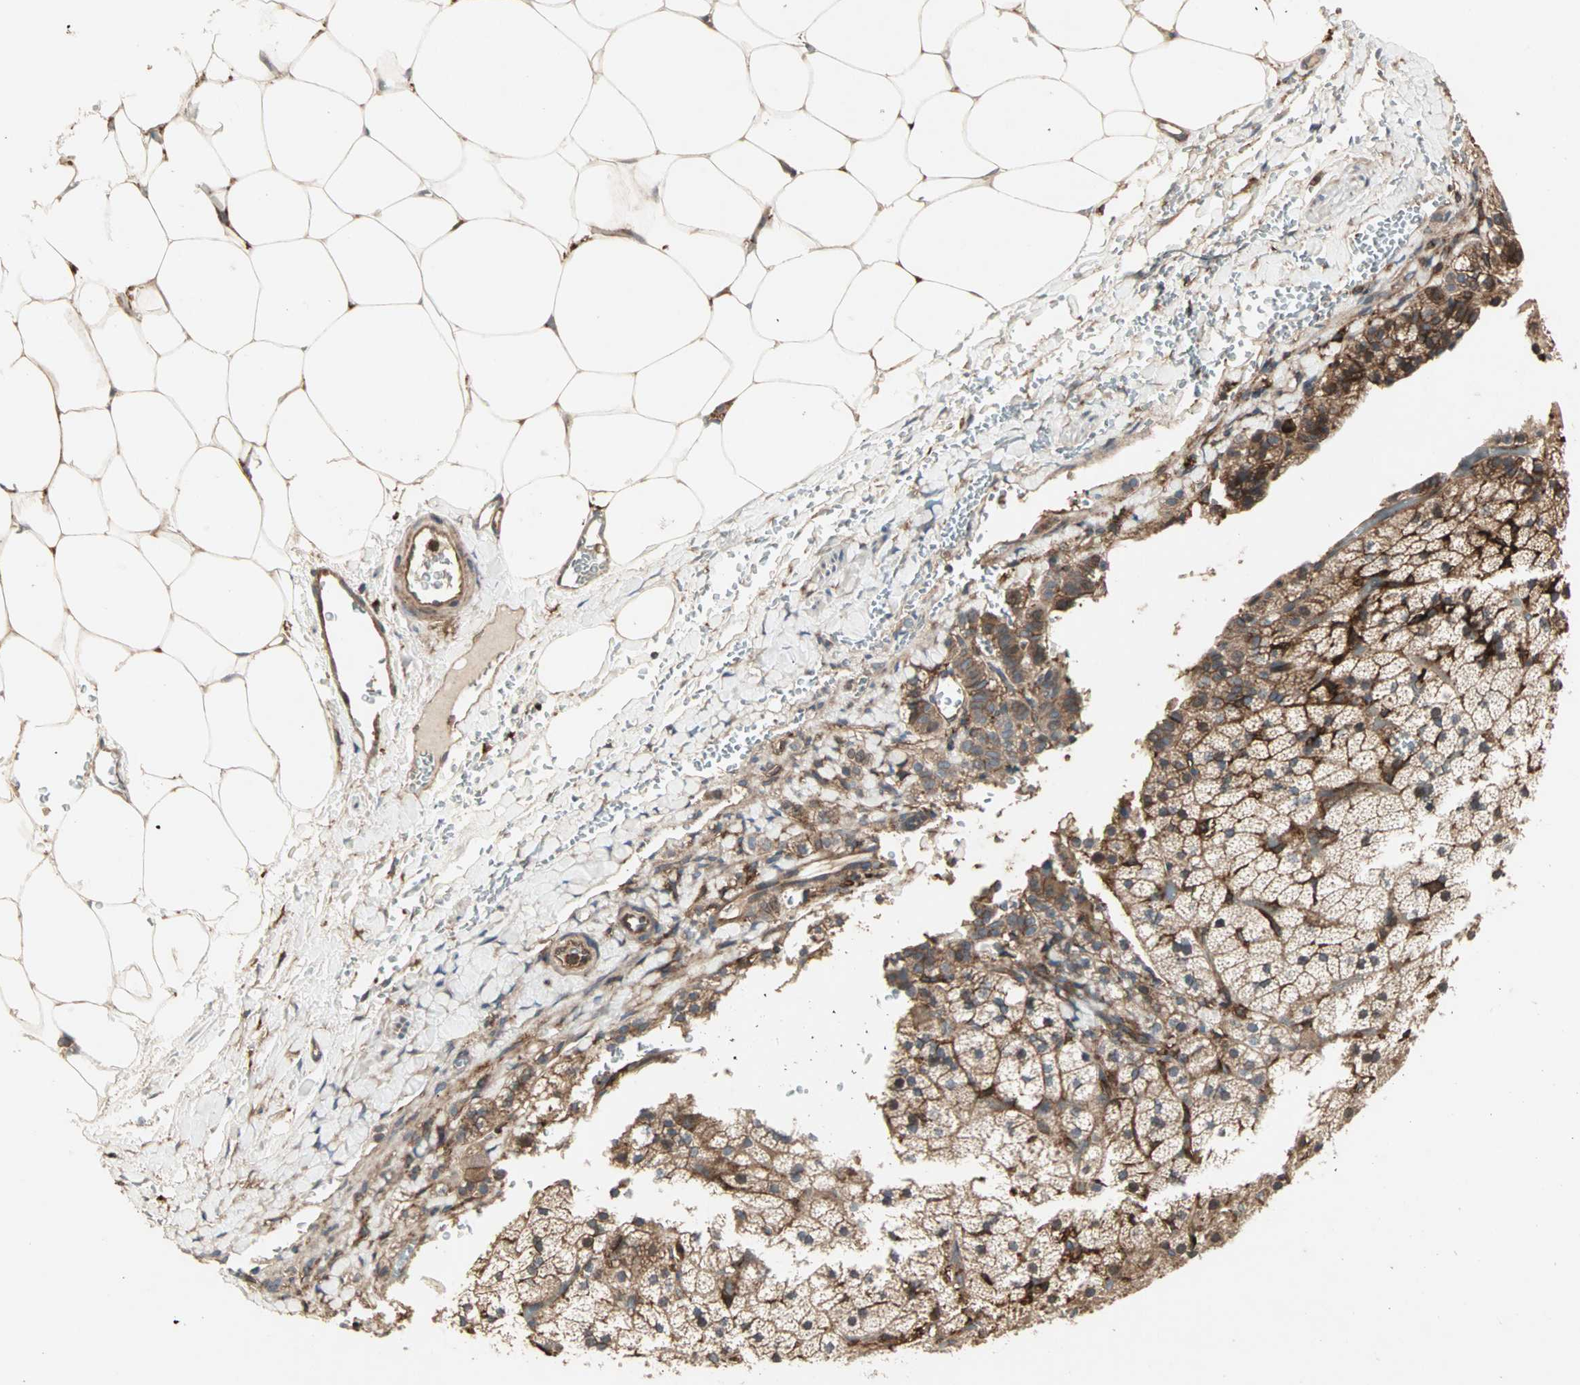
{"staining": {"intensity": "strong", "quantity": ">75%", "location": "cytoplasmic/membranous"}, "tissue": "adrenal gland", "cell_type": "Glandular cells", "image_type": "normal", "snomed": [{"axis": "morphology", "description": "Normal tissue, NOS"}, {"axis": "topography", "description": "Adrenal gland"}], "caption": "Immunohistochemistry of benign adrenal gland displays high levels of strong cytoplasmic/membranous staining in about >75% of glandular cells. (Brightfield microscopy of DAB IHC at high magnification).", "gene": "GNAI2", "patient": {"sex": "male", "age": 35}}